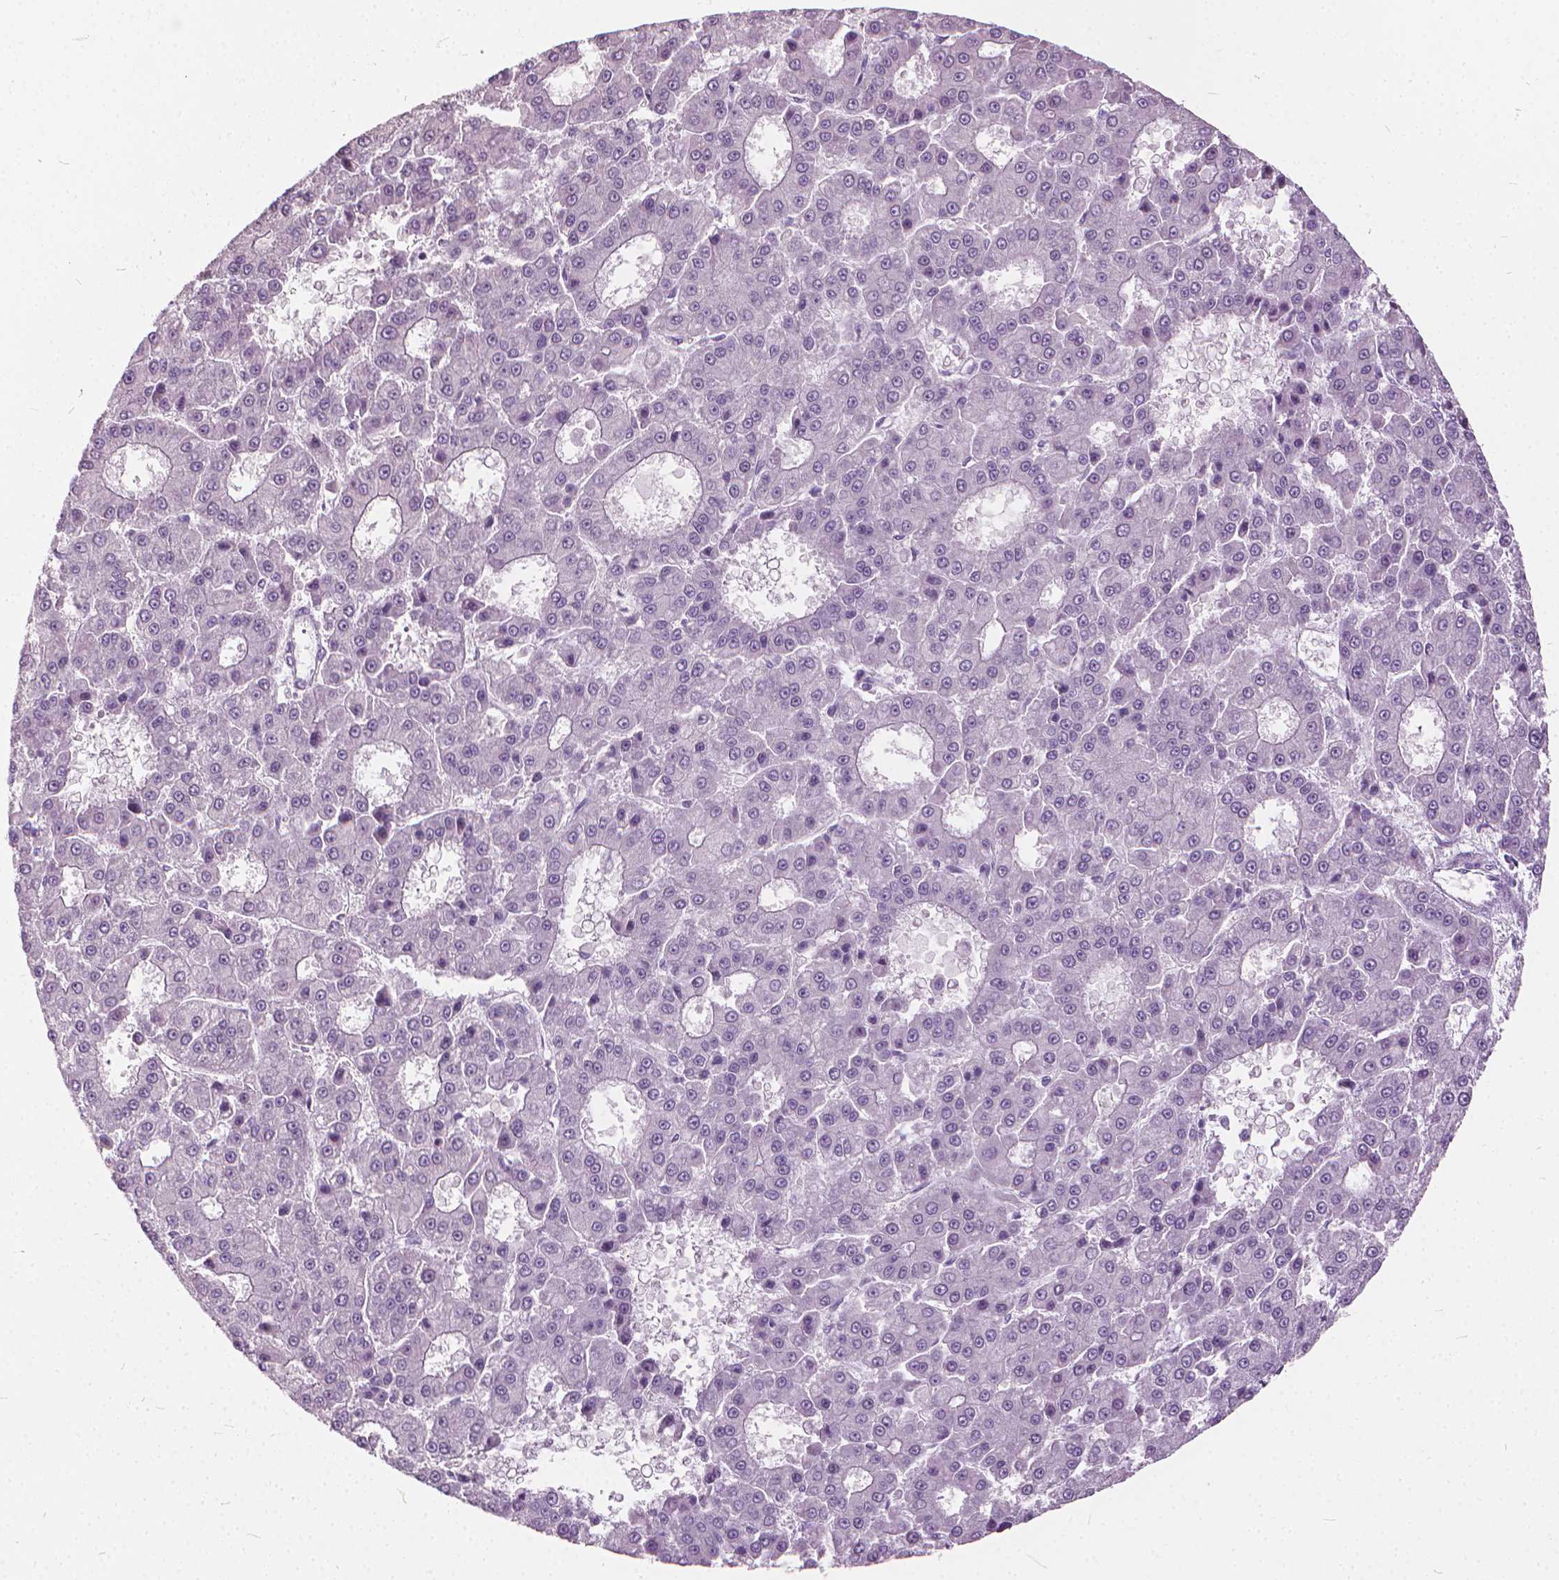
{"staining": {"intensity": "negative", "quantity": "none", "location": "none"}, "tissue": "liver cancer", "cell_type": "Tumor cells", "image_type": "cancer", "snomed": [{"axis": "morphology", "description": "Carcinoma, Hepatocellular, NOS"}, {"axis": "topography", "description": "Liver"}], "caption": "The photomicrograph shows no staining of tumor cells in liver cancer (hepatocellular carcinoma).", "gene": "STAT5B", "patient": {"sex": "male", "age": 70}}